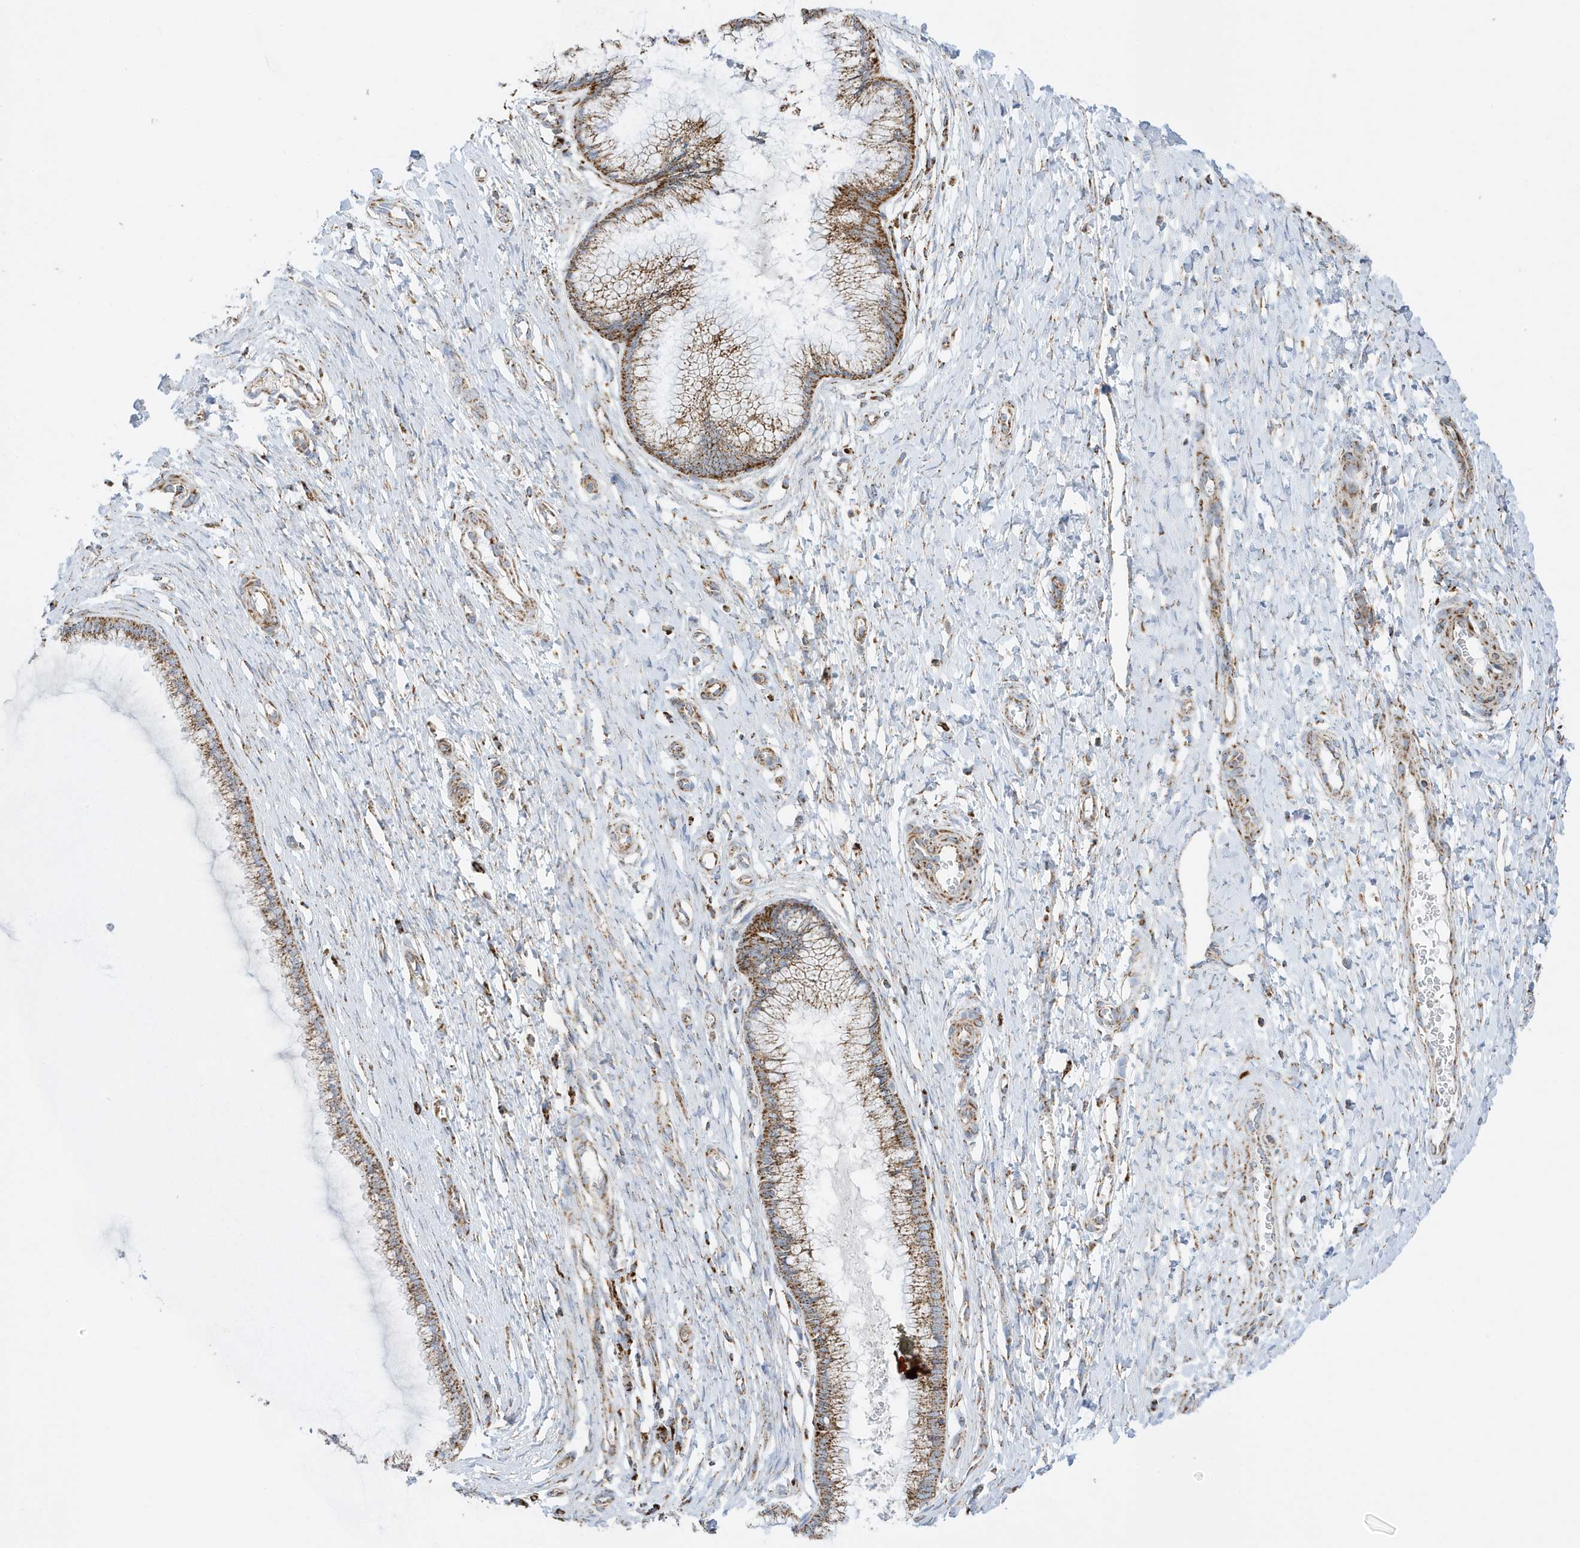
{"staining": {"intensity": "moderate", "quantity": ">75%", "location": "cytoplasmic/membranous"}, "tissue": "cervix", "cell_type": "Glandular cells", "image_type": "normal", "snomed": [{"axis": "morphology", "description": "Normal tissue, NOS"}, {"axis": "topography", "description": "Cervix"}], "caption": "Immunohistochemical staining of unremarkable human cervix reveals medium levels of moderate cytoplasmic/membranous positivity in approximately >75% of glandular cells. The staining was performed using DAB (3,3'-diaminobenzidine), with brown indicating positive protein expression. Nuclei are stained blue with hematoxylin.", "gene": "ATP5ME", "patient": {"sex": "female", "age": 55}}